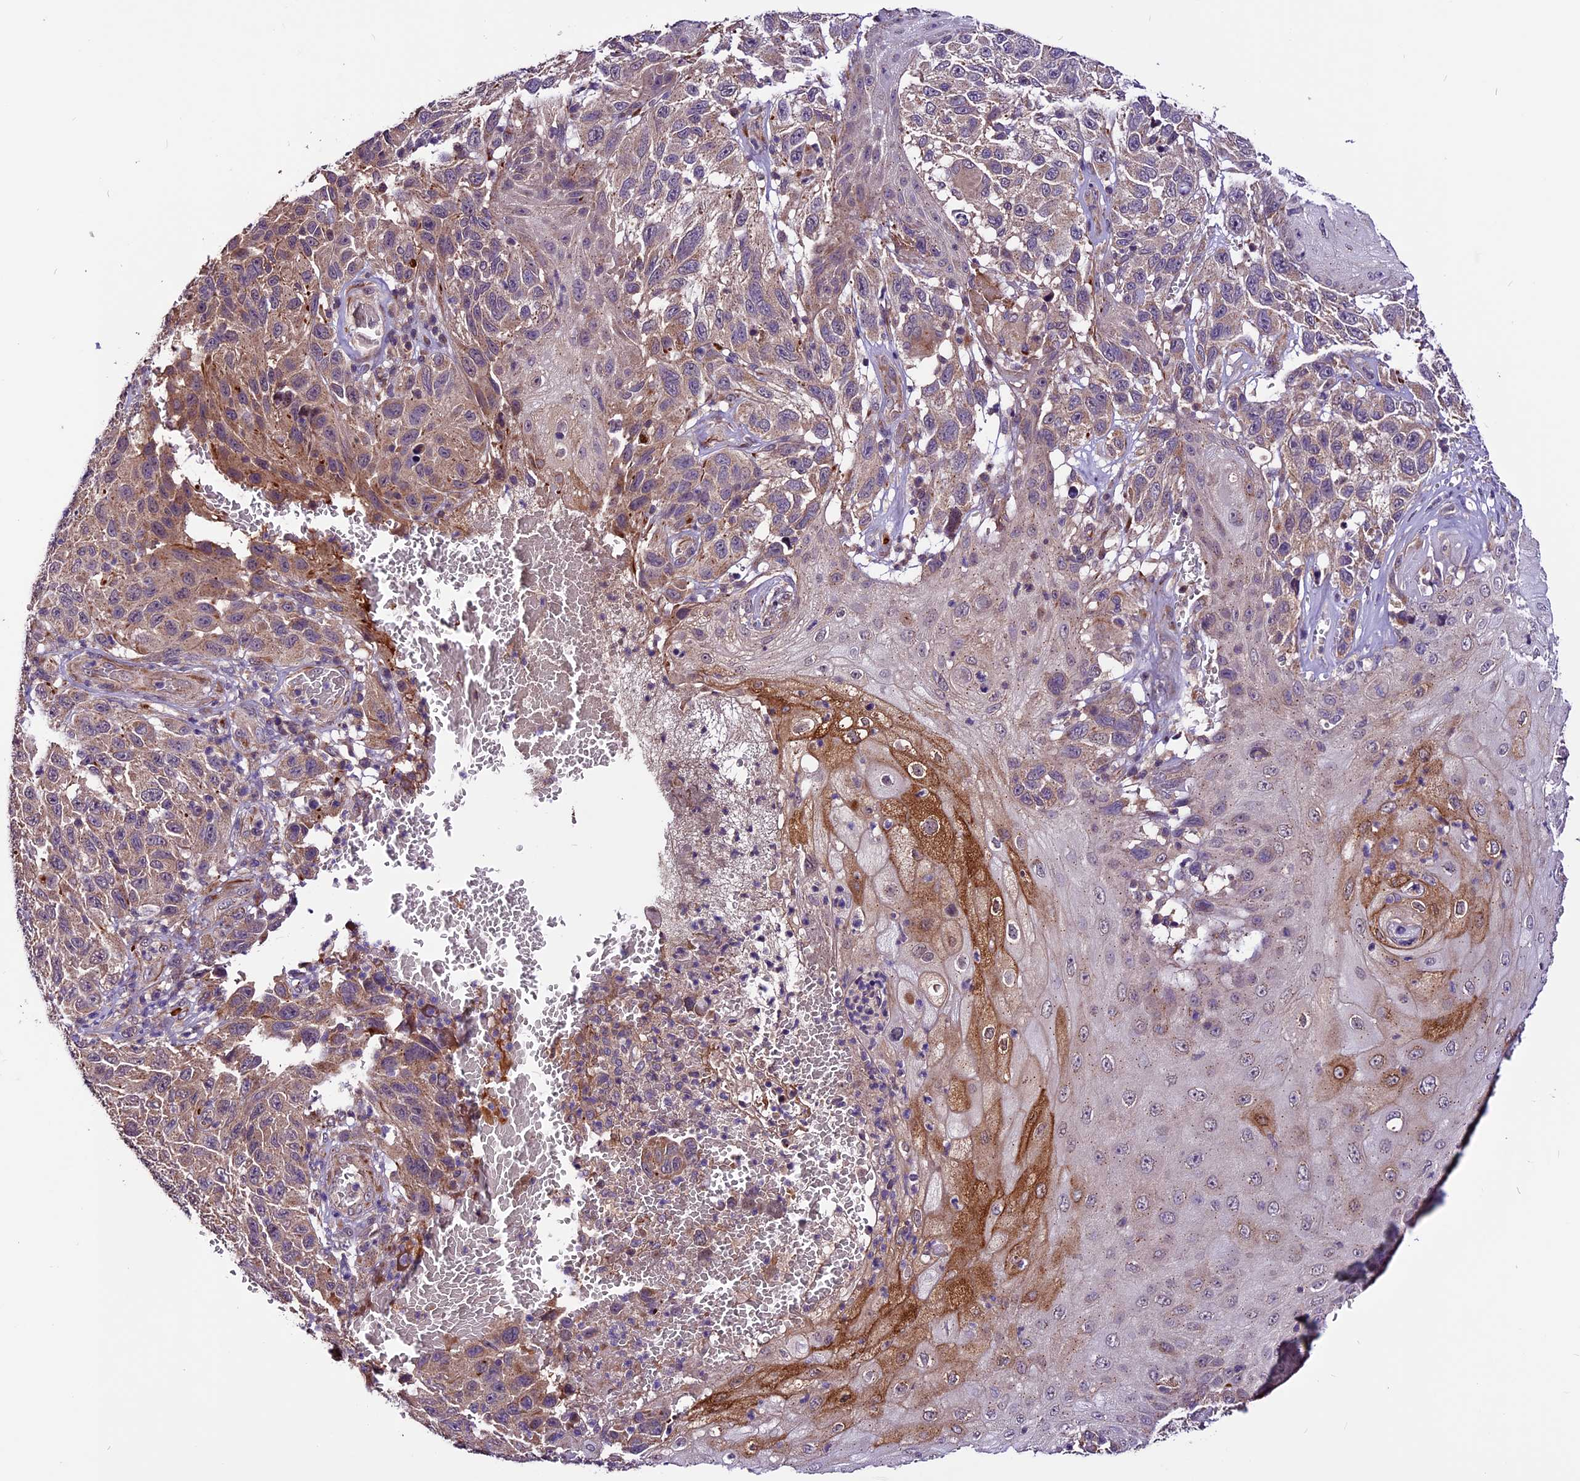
{"staining": {"intensity": "strong", "quantity": "25%-75%", "location": "cytoplasmic/membranous"}, "tissue": "melanoma", "cell_type": "Tumor cells", "image_type": "cancer", "snomed": [{"axis": "morphology", "description": "Normal tissue, NOS"}, {"axis": "morphology", "description": "Malignant melanoma, NOS"}, {"axis": "topography", "description": "Skin"}], "caption": "Brown immunohistochemical staining in human melanoma displays strong cytoplasmic/membranous staining in about 25%-75% of tumor cells.", "gene": "RINL", "patient": {"sex": "female", "age": 96}}